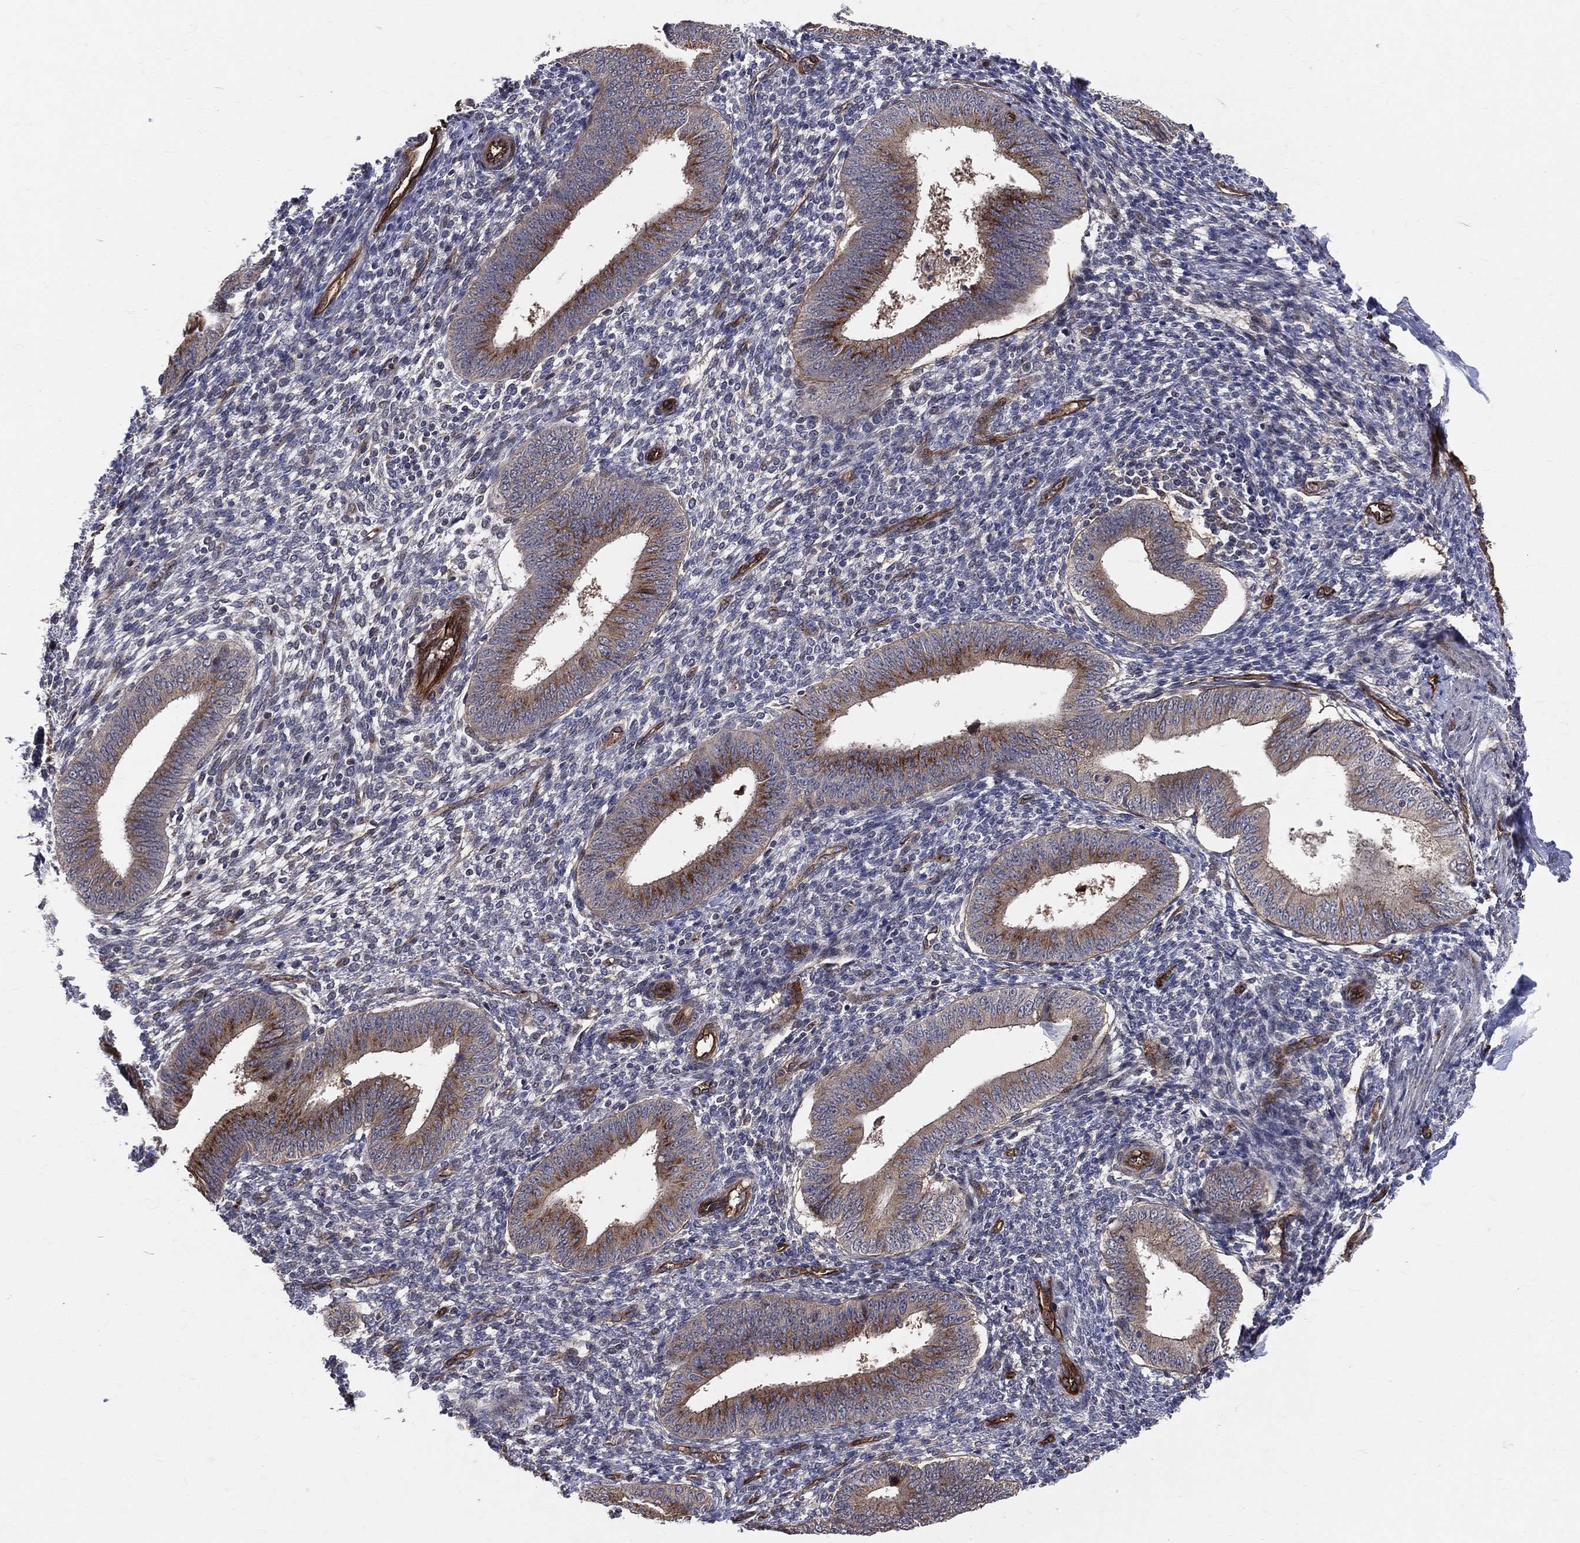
{"staining": {"intensity": "negative", "quantity": "none", "location": "none"}, "tissue": "endometrium", "cell_type": "Cells in endometrial stroma", "image_type": "normal", "snomed": [{"axis": "morphology", "description": "Normal tissue, NOS"}, {"axis": "topography", "description": "Endometrium"}], "caption": "This is a histopathology image of immunohistochemistry (IHC) staining of unremarkable endometrium, which shows no positivity in cells in endometrial stroma.", "gene": "ENTPD1", "patient": {"sex": "female", "age": 39}}